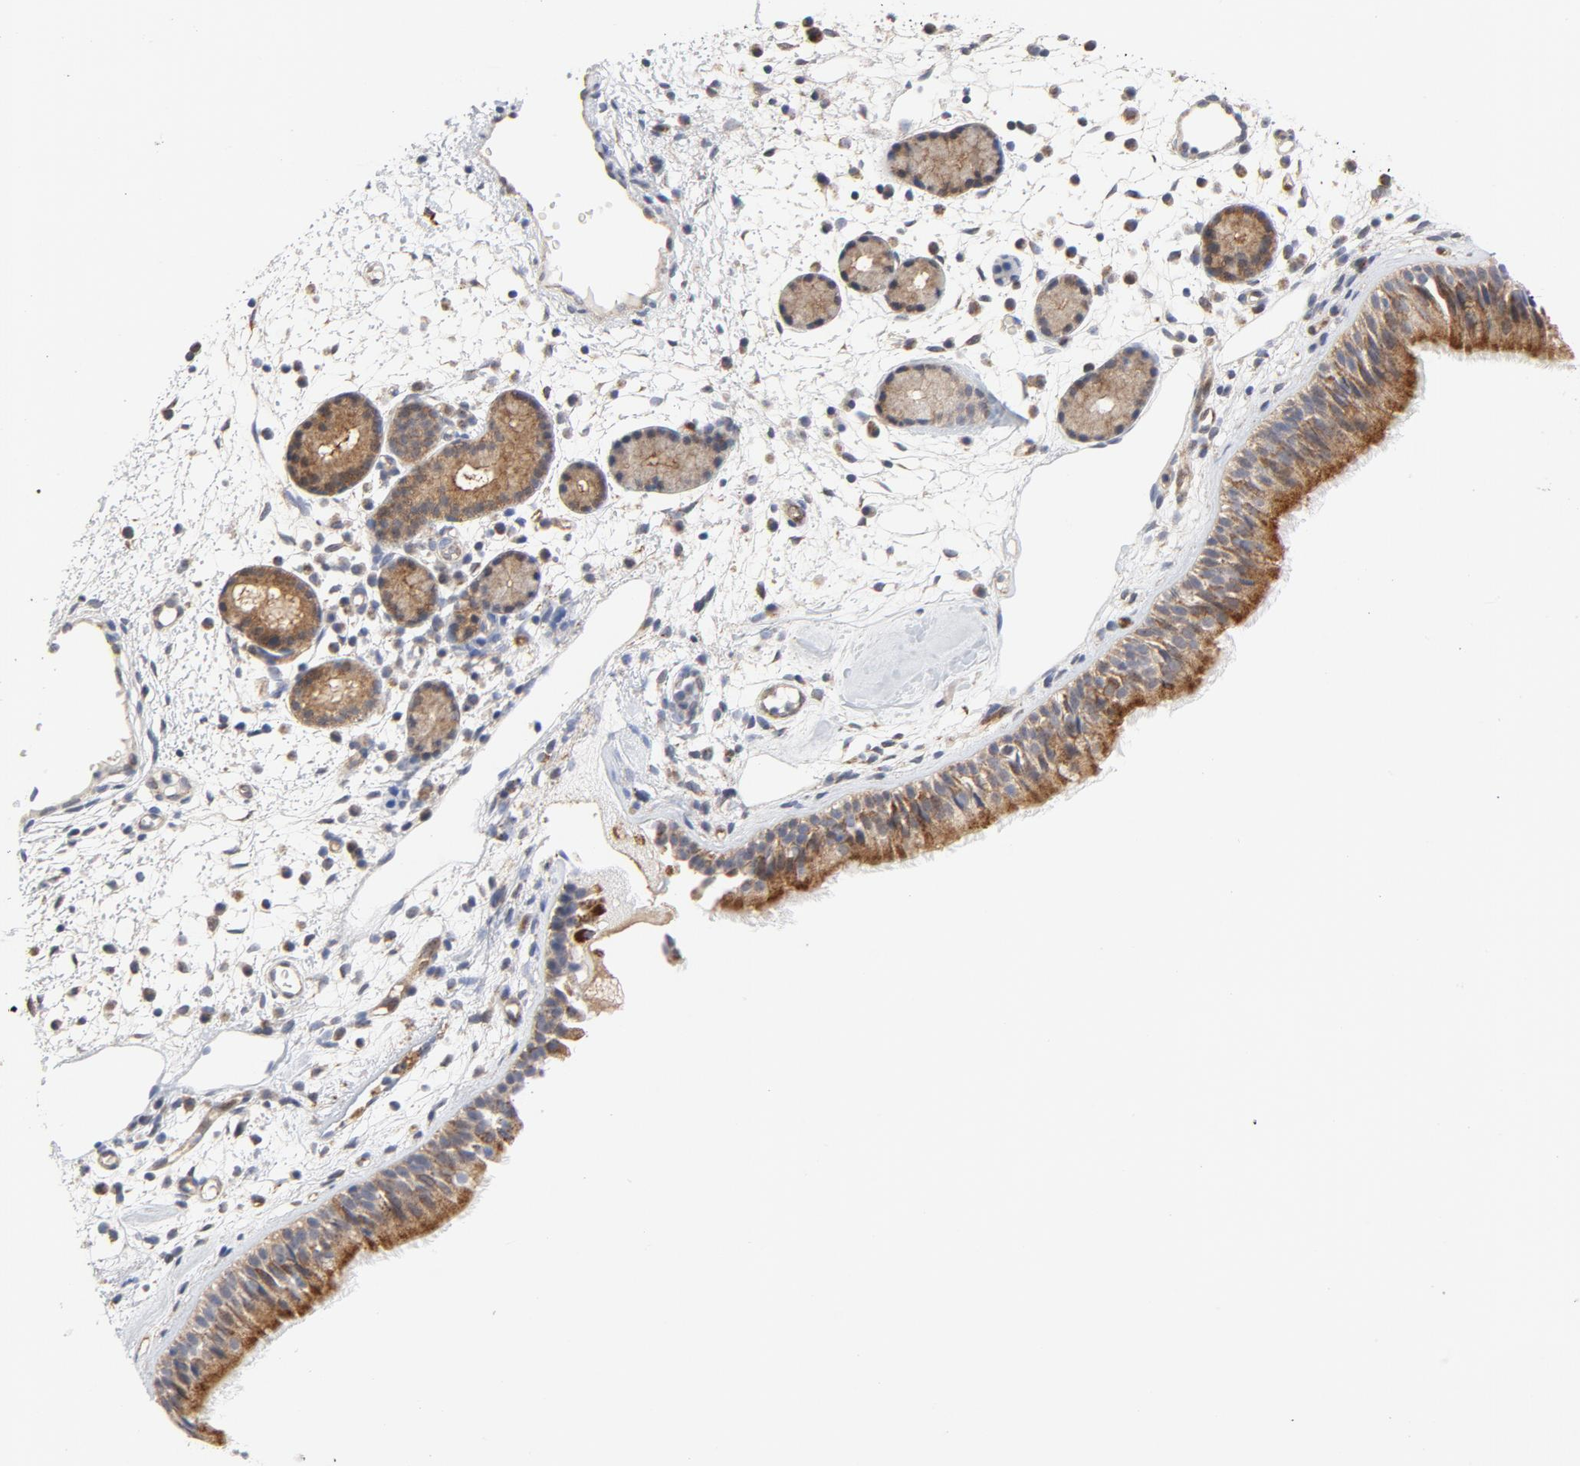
{"staining": {"intensity": "strong", "quantity": ">75%", "location": "cytoplasmic/membranous"}, "tissue": "nasopharynx", "cell_type": "Respiratory epithelial cells", "image_type": "normal", "snomed": [{"axis": "morphology", "description": "Normal tissue, NOS"}, {"axis": "morphology", "description": "Inflammation, NOS"}, {"axis": "topography", "description": "Nasopharynx"}], "caption": "Unremarkable nasopharynx exhibits strong cytoplasmic/membranous staining in about >75% of respiratory epithelial cells, visualized by immunohistochemistry. The staining was performed using DAB to visualize the protein expression in brown, while the nuclei were stained in blue with hematoxylin (Magnification: 20x).", "gene": "RAPGEF4", "patient": {"sex": "female", "age": 55}}